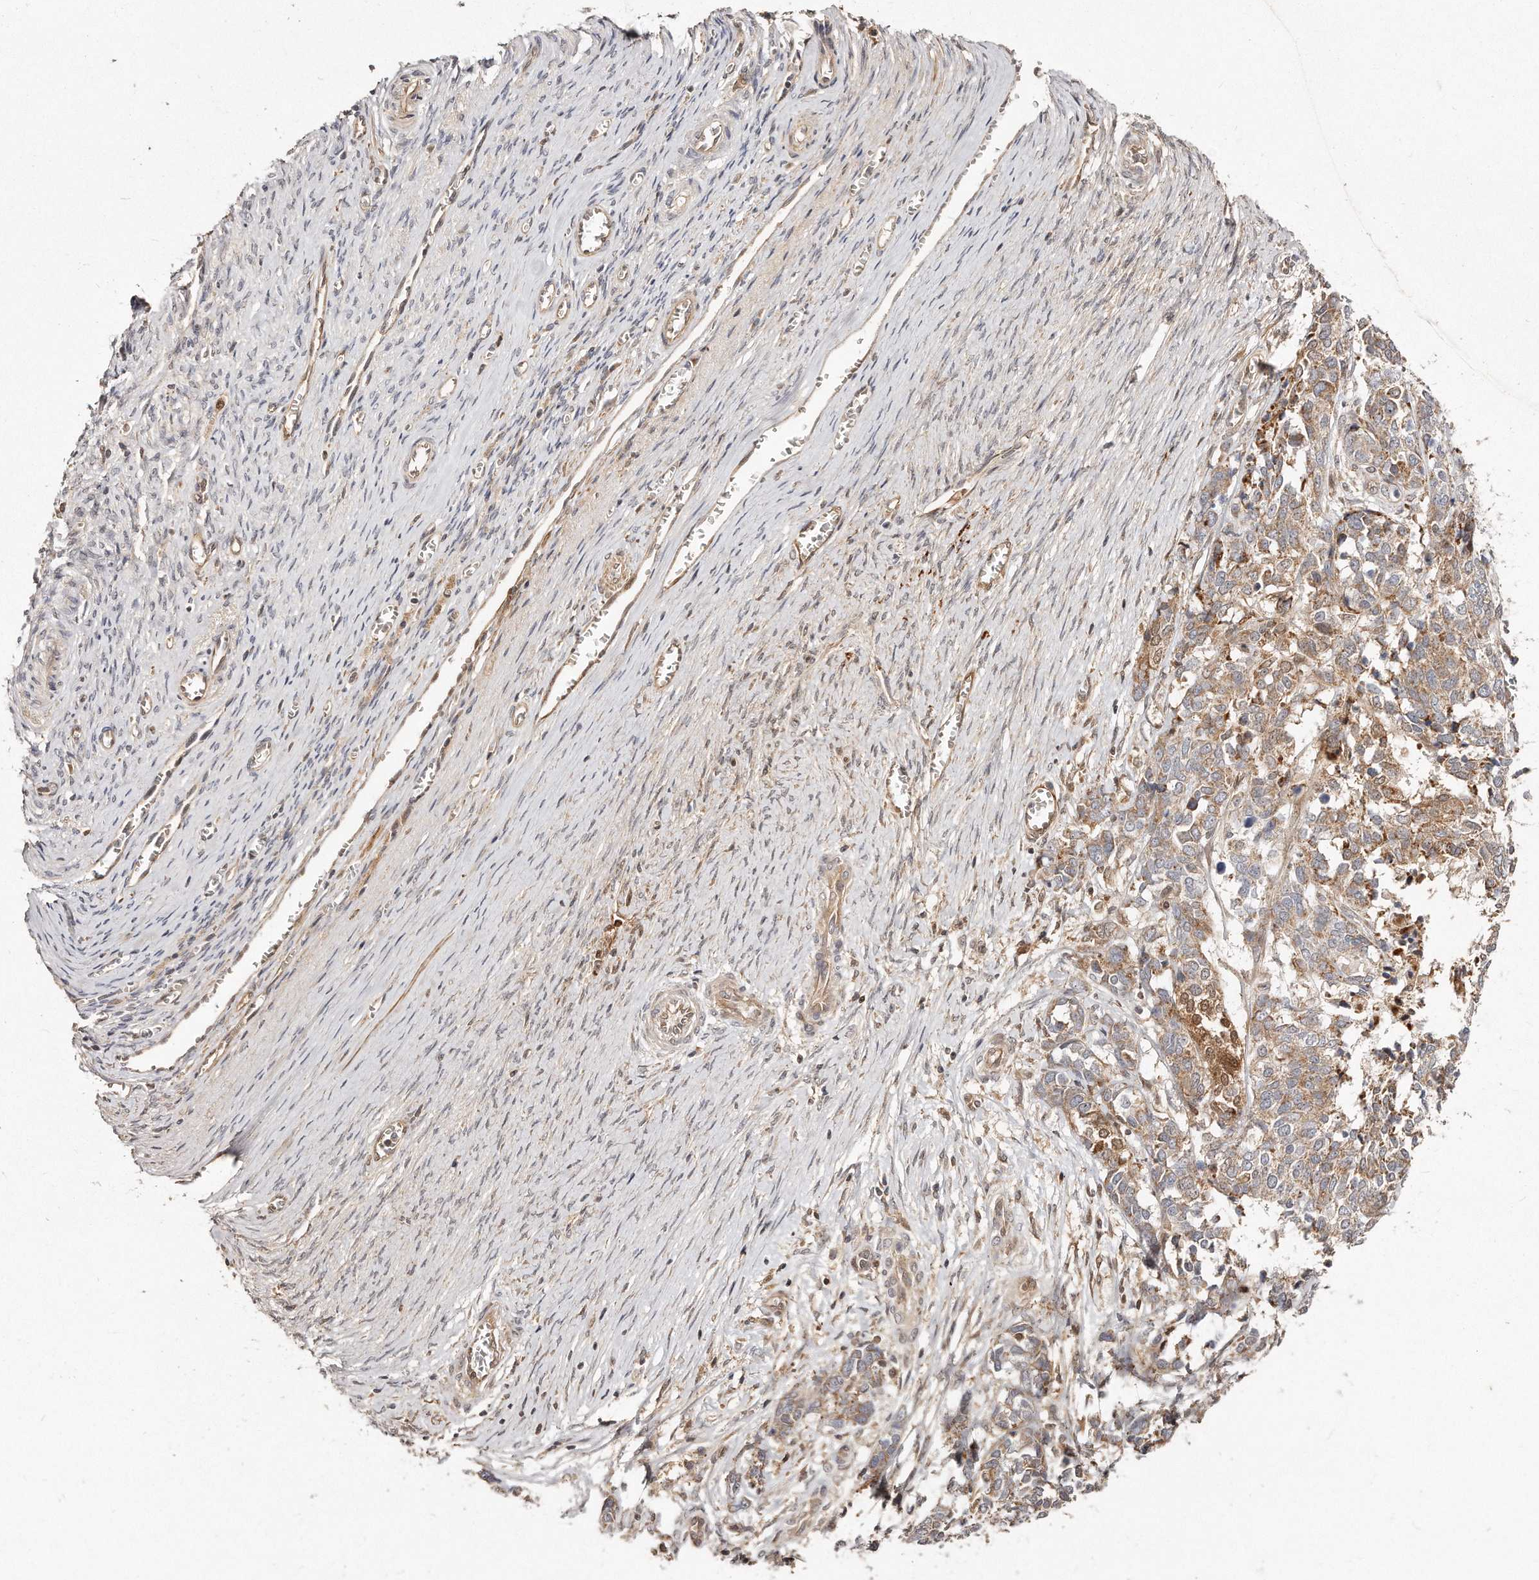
{"staining": {"intensity": "moderate", "quantity": ">75%", "location": "cytoplasmic/membranous"}, "tissue": "ovarian cancer", "cell_type": "Tumor cells", "image_type": "cancer", "snomed": [{"axis": "morphology", "description": "Cystadenocarcinoma, serous, NOS"}, {"axis": "topography", "description": "Ovary"}], "caption": "This histopathology image shows immunohistochemistry staining of human ovarian serous cystadenocarcinoma, with medium moderate cytoplasmic/membranous positivity in about >75% of tumor cells.", "gene": "GBP4", "patient": {"sex": "female", "age": 44}}